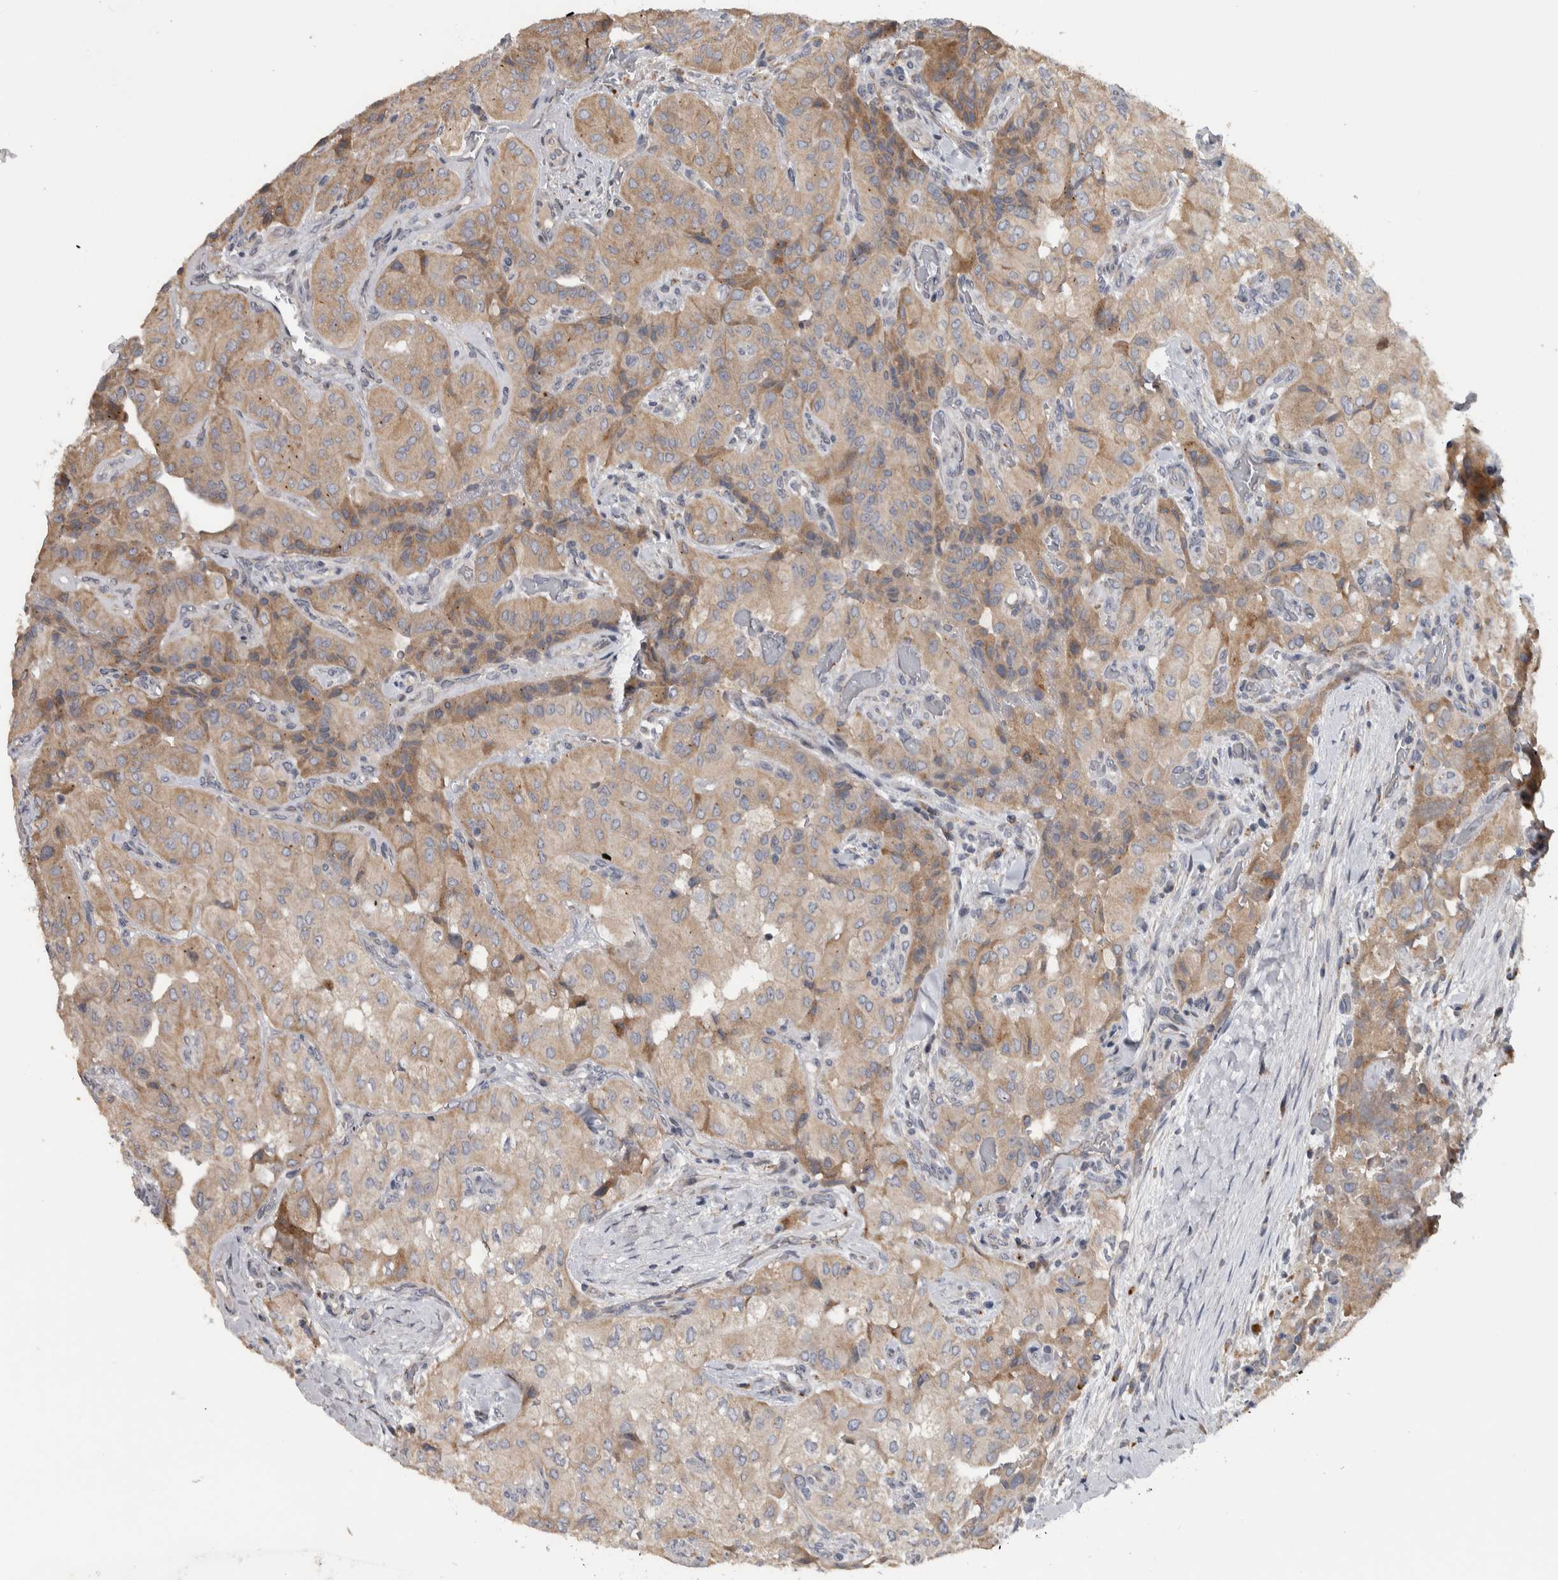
{"staining": {"intensity": "weak", "quantity": "25%-75%", "location": "cytoplasmic/membranous"}, "tissue": "thyroid cancer", "cell_type": "Tumor cells", "image_type": "cancer", "snomed": [{"axis": "morphology", "description": "Papillary adenocarcinoma, NOS"}, {"axis": "topography", "description": "Thyroid gland"}], "caption": "Thyroid cancer stained with a brown dye demonstrates weak cytoplasmic/membranous positive positivity in about 25%-75% of tumor cells.", "gene": "FAM83G", "patient": {"sex": "female", "age": 59}}